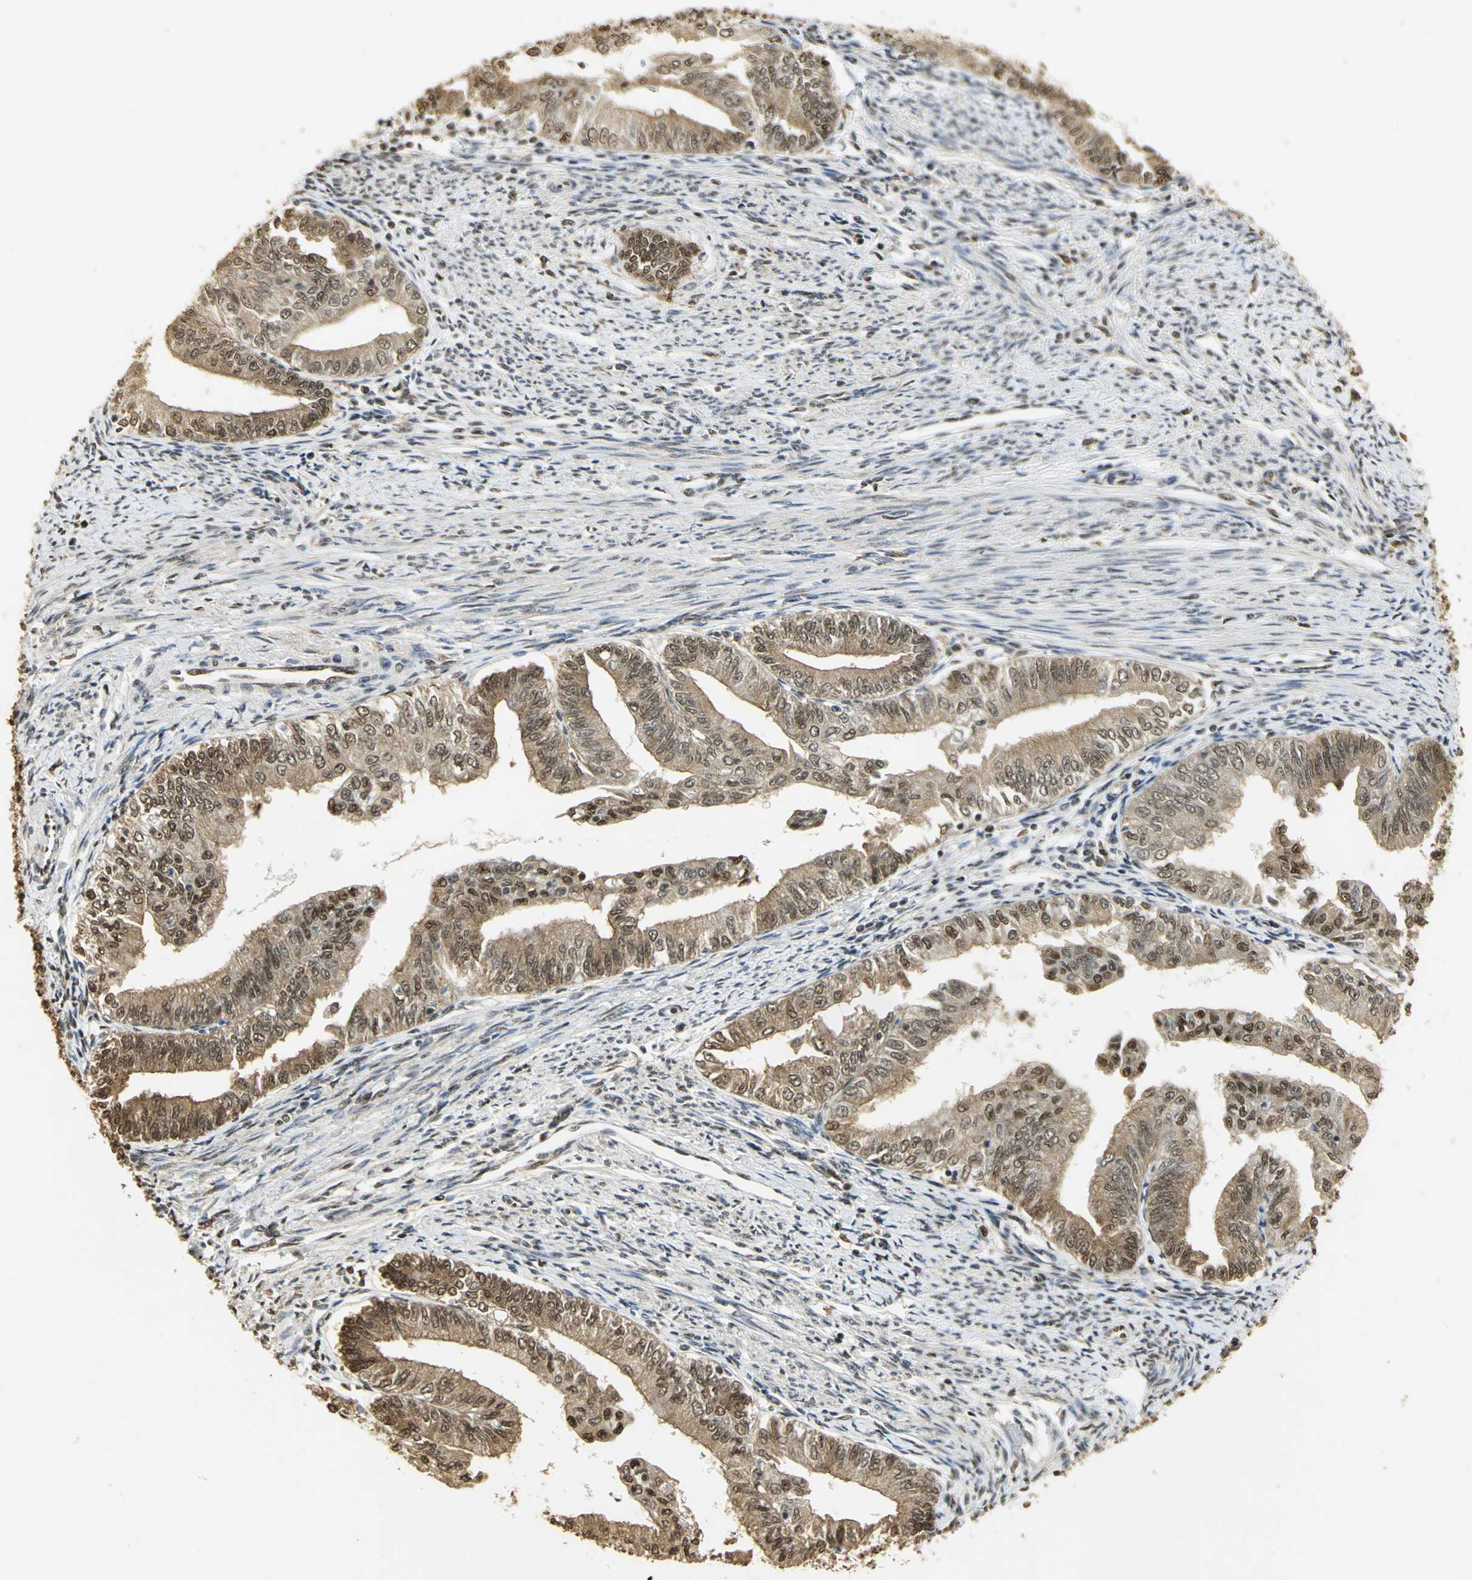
{"staining": {"intensity": "moderate", "quantity": ">75%", "location": "nuclear"}, "tissue": "endometrial cancer", "cell_type": "Tumor cells", "image_type": "cancer", "snomed": [{"axis": "morphology", "description": "Adenocarcinoma, NOS"}, {"axis": "topography", "description": "Endometrium"}], "caption": "Human endometrial cancer (adenocarcinoma) stained with a brown dye reveals moderate nuclear positive positivity in approximately >75% of tumor cells.", "gene": "SET", "patient": {"sex": "female", "age": 66}}